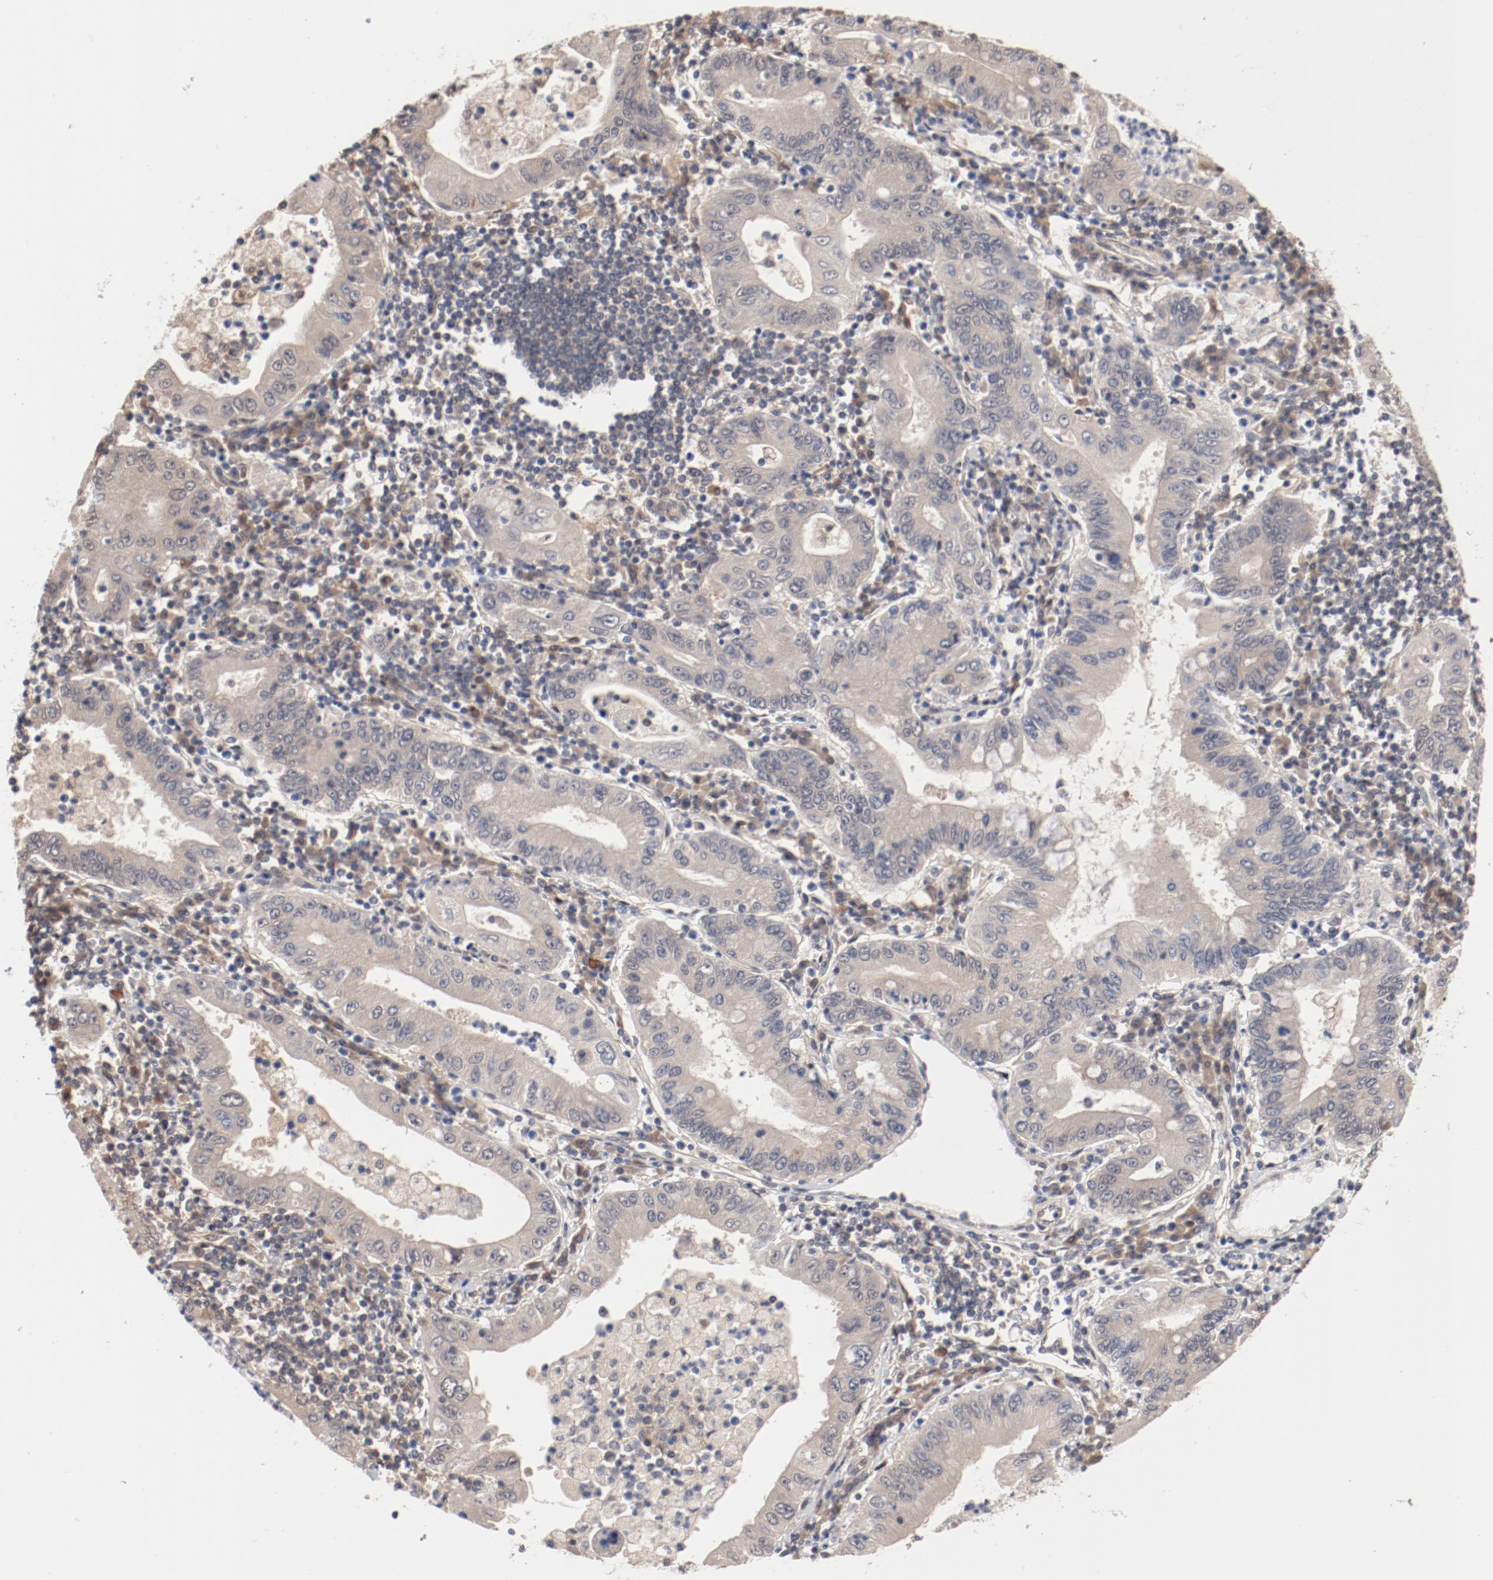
{"staining": {"intensity": "negative", "quantity": "none", "location": "none"}, "tissue": "stomach cancer", "cell_type": "Tumor cells", "image_type": "cancer", "snomed": [{"axis": "morphology", "description": "Normal tissue, NOS"}, {"axis": "morphology", "description": "Adenocarcinoma, NOS"}, {"axis": "topography", "description": "Esophagus"}, {"axis": "topography", "description": "Stomach, upper"}, {"axis": "topography", "description": "Peripheral nerve tissue"}], "caption": "High magnification brightfield microscopy of stomach cancer stained with DAB (brown) and counterstained with hematoxylin (blue): tumor cells show no significant expression. The staining is performed using DAB (3,3'-diaminobenzidine) brown chromogen with nuclei counter-stained in using hematoxylin.", "gene": "PITPNM2", "patient": {"sex": "male", "age": 62}}